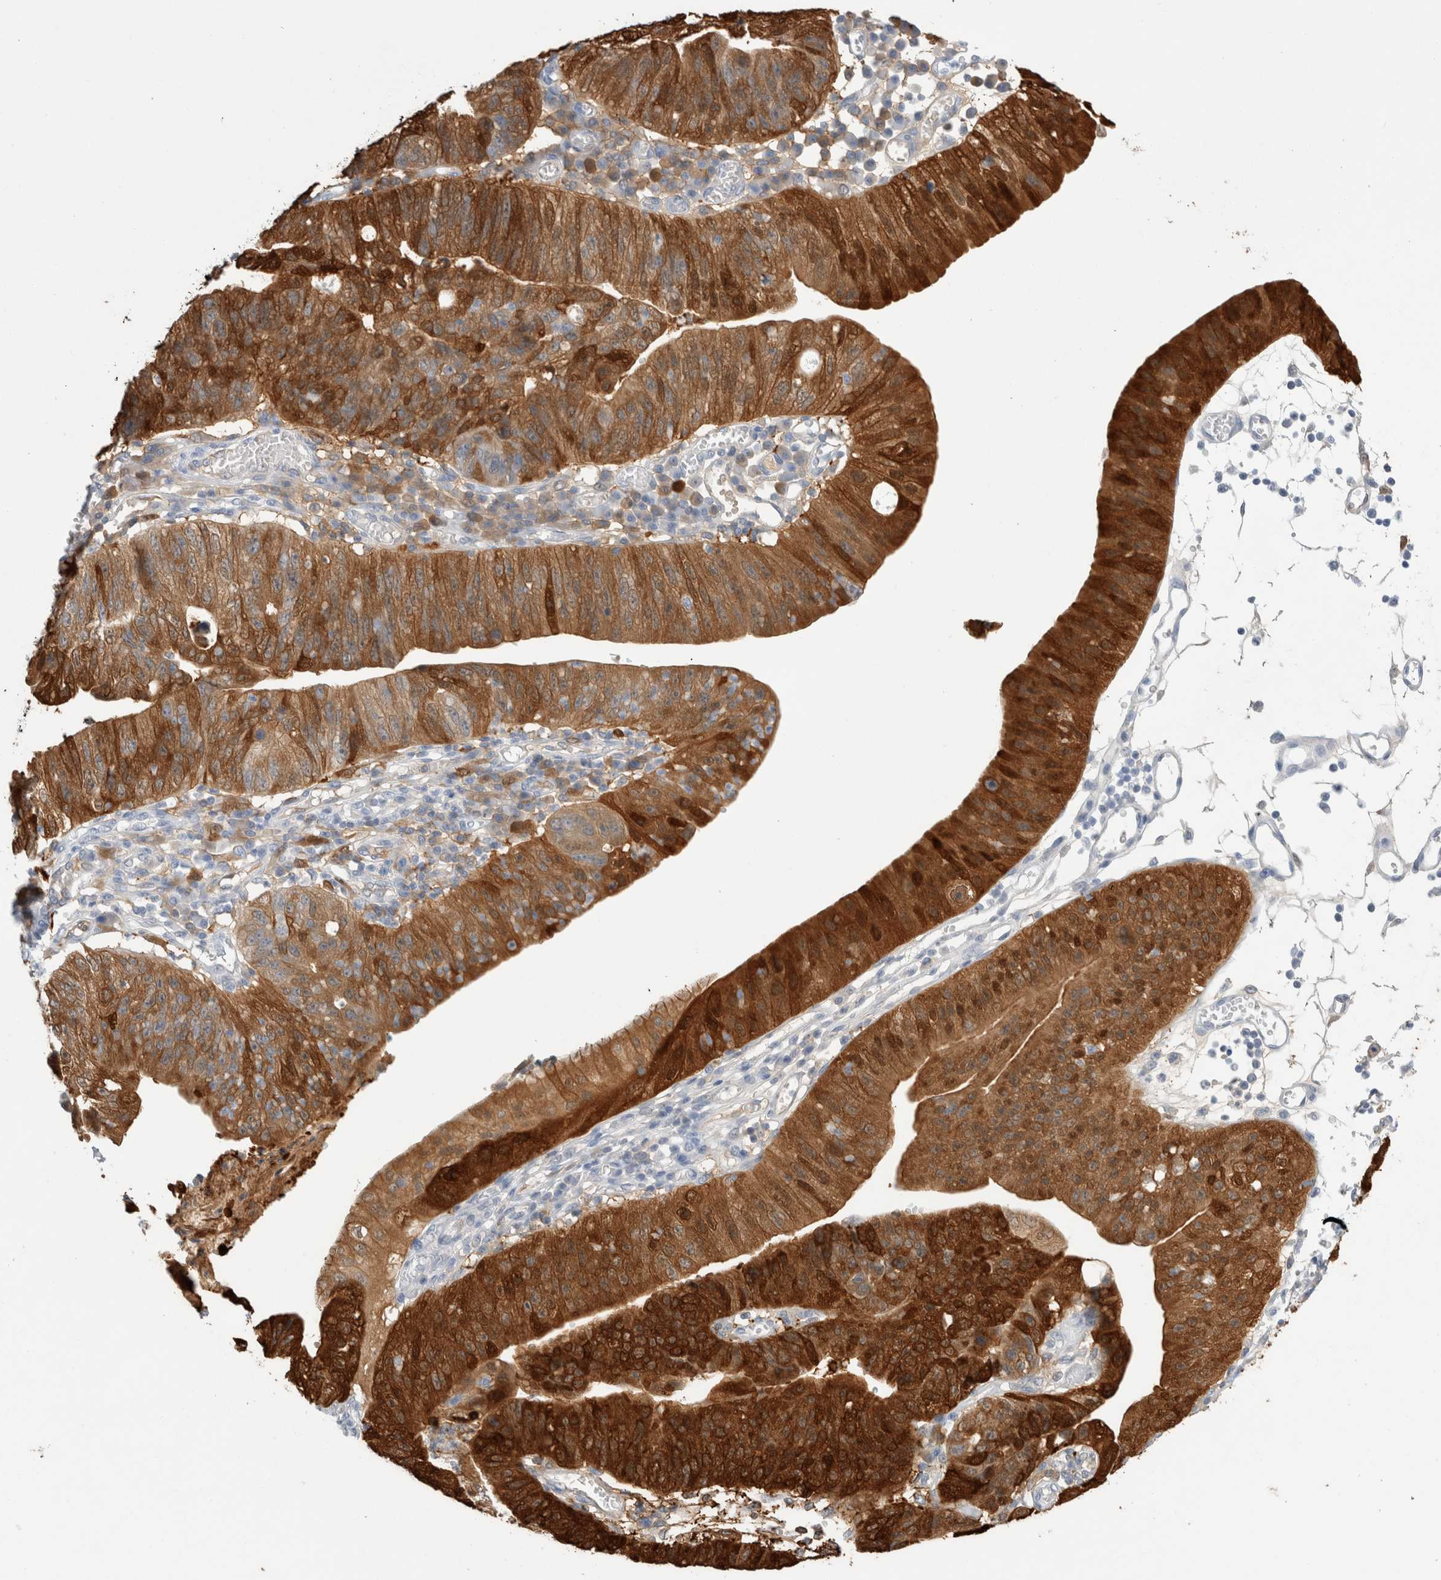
{"staining": {"intensity": "strong", "quantity": ">75%", "location": "cytoplasmic/membranous,nuclear"}, "tissue": "stomach cancer", "cell_type": "Tumor cells", "image_type": "cancer", "snomed": [{"axis": "morphology", "description": "Adenocarcinoma, NOS"}, {"axis": "topography", "description": "Stomach"}], "caption": "This photomicrograph demonstrates IHC staining of stomach cancer (adenocarcinoma), with high strong cytoplasmic/membranous and nuclear staining in approximately >75% of tumor cells.", "gene": "NAPEPLD", "patient": {"sex": "male", "age": 59}}